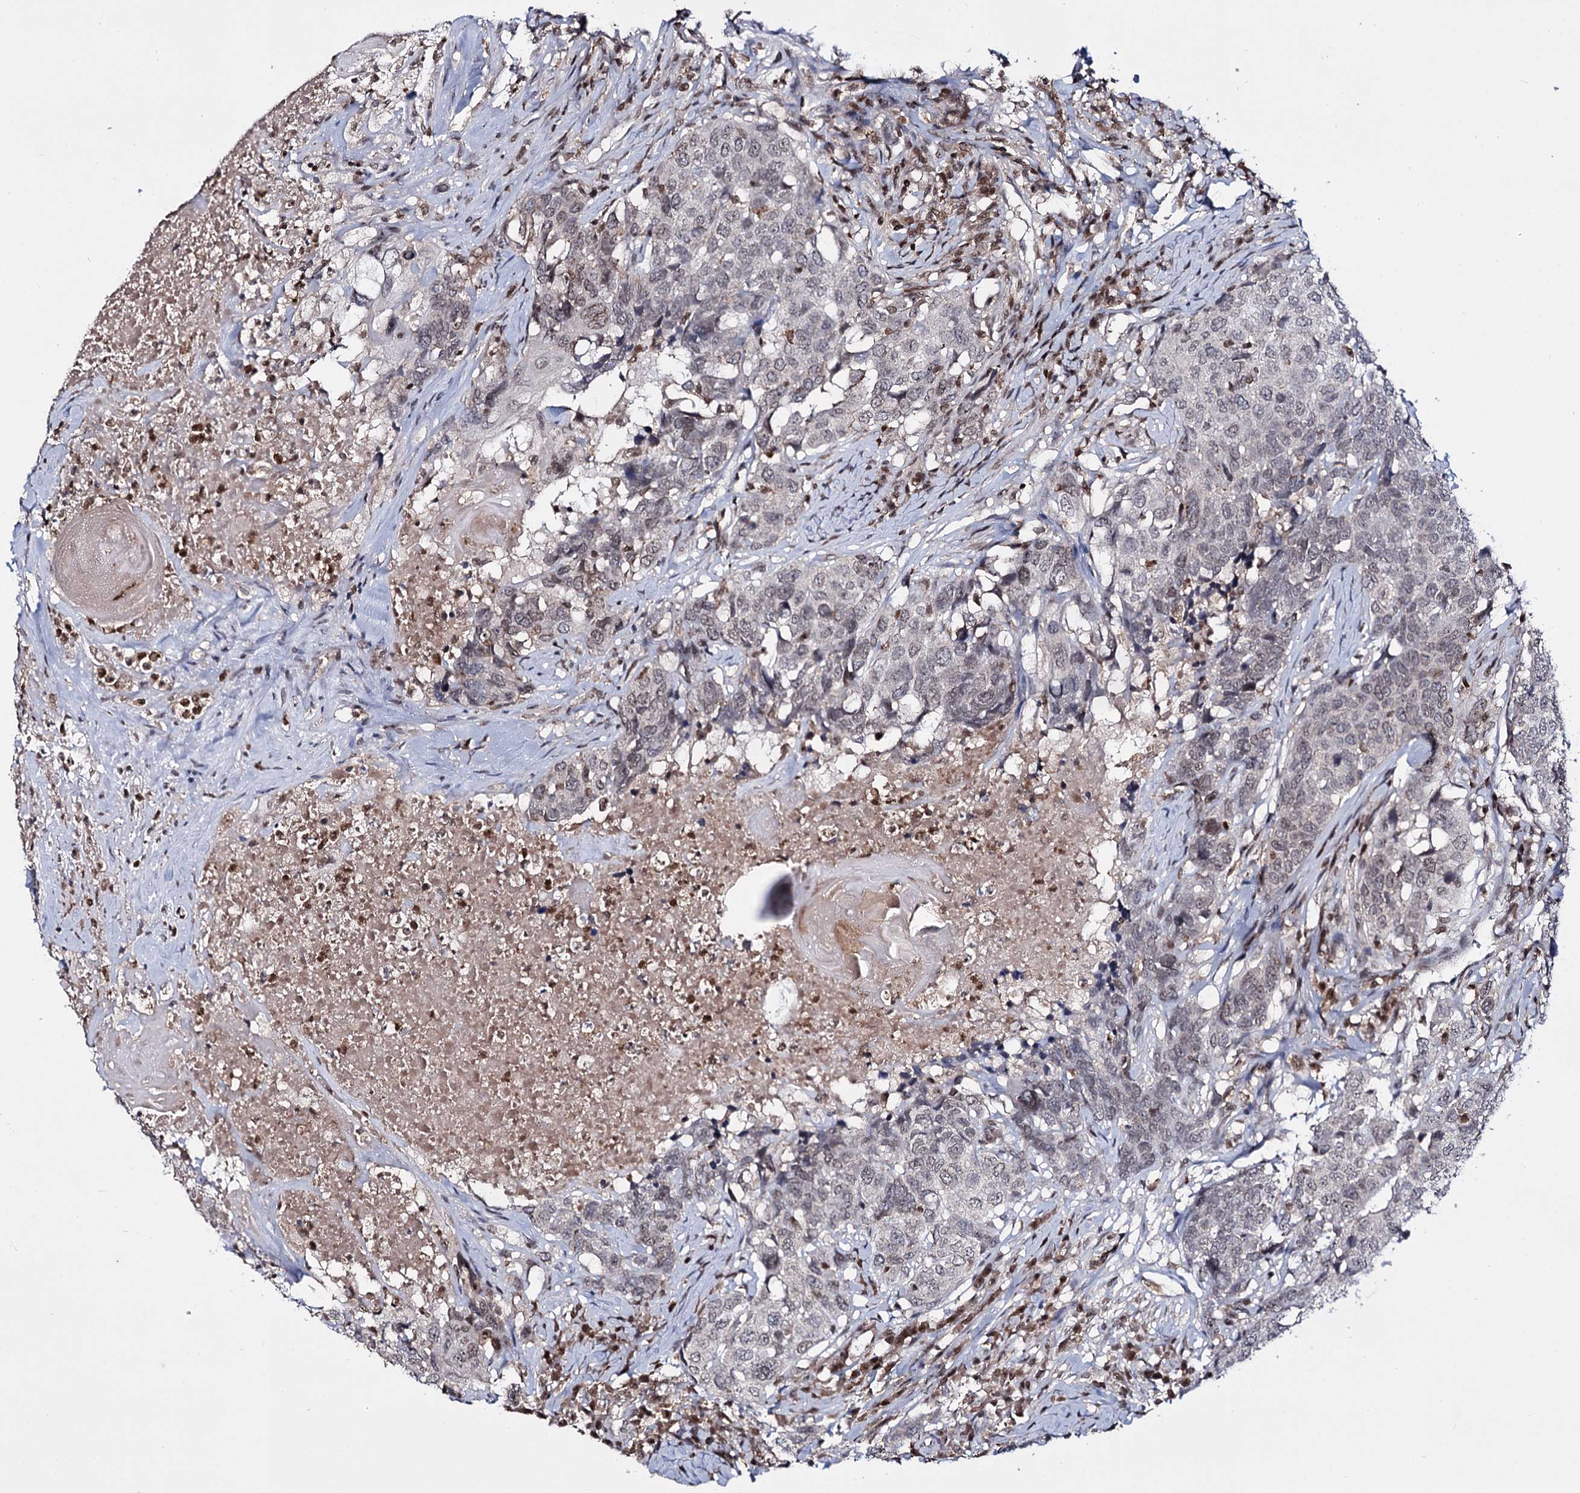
{"staining": {"intensity": "weak", "quantity": "<25%", "location": "nuclear"}, "tissue": "head and neck cancer", "cell_type": "Tumor cells", "image_type": "cancer", "snomed": [{"axis": "morphology", "description": "Squamous cell carcinoma, NOS"}, {"axis": "topography", "description": "Head-Neck"}], "caption": "Immunohistochemistry of human head and neck cancer shows no expression in tumor cells. Nuclei are stained in blue.", "gene": "SMCHD1", "patient": {"sex": "male", "age": 66}}